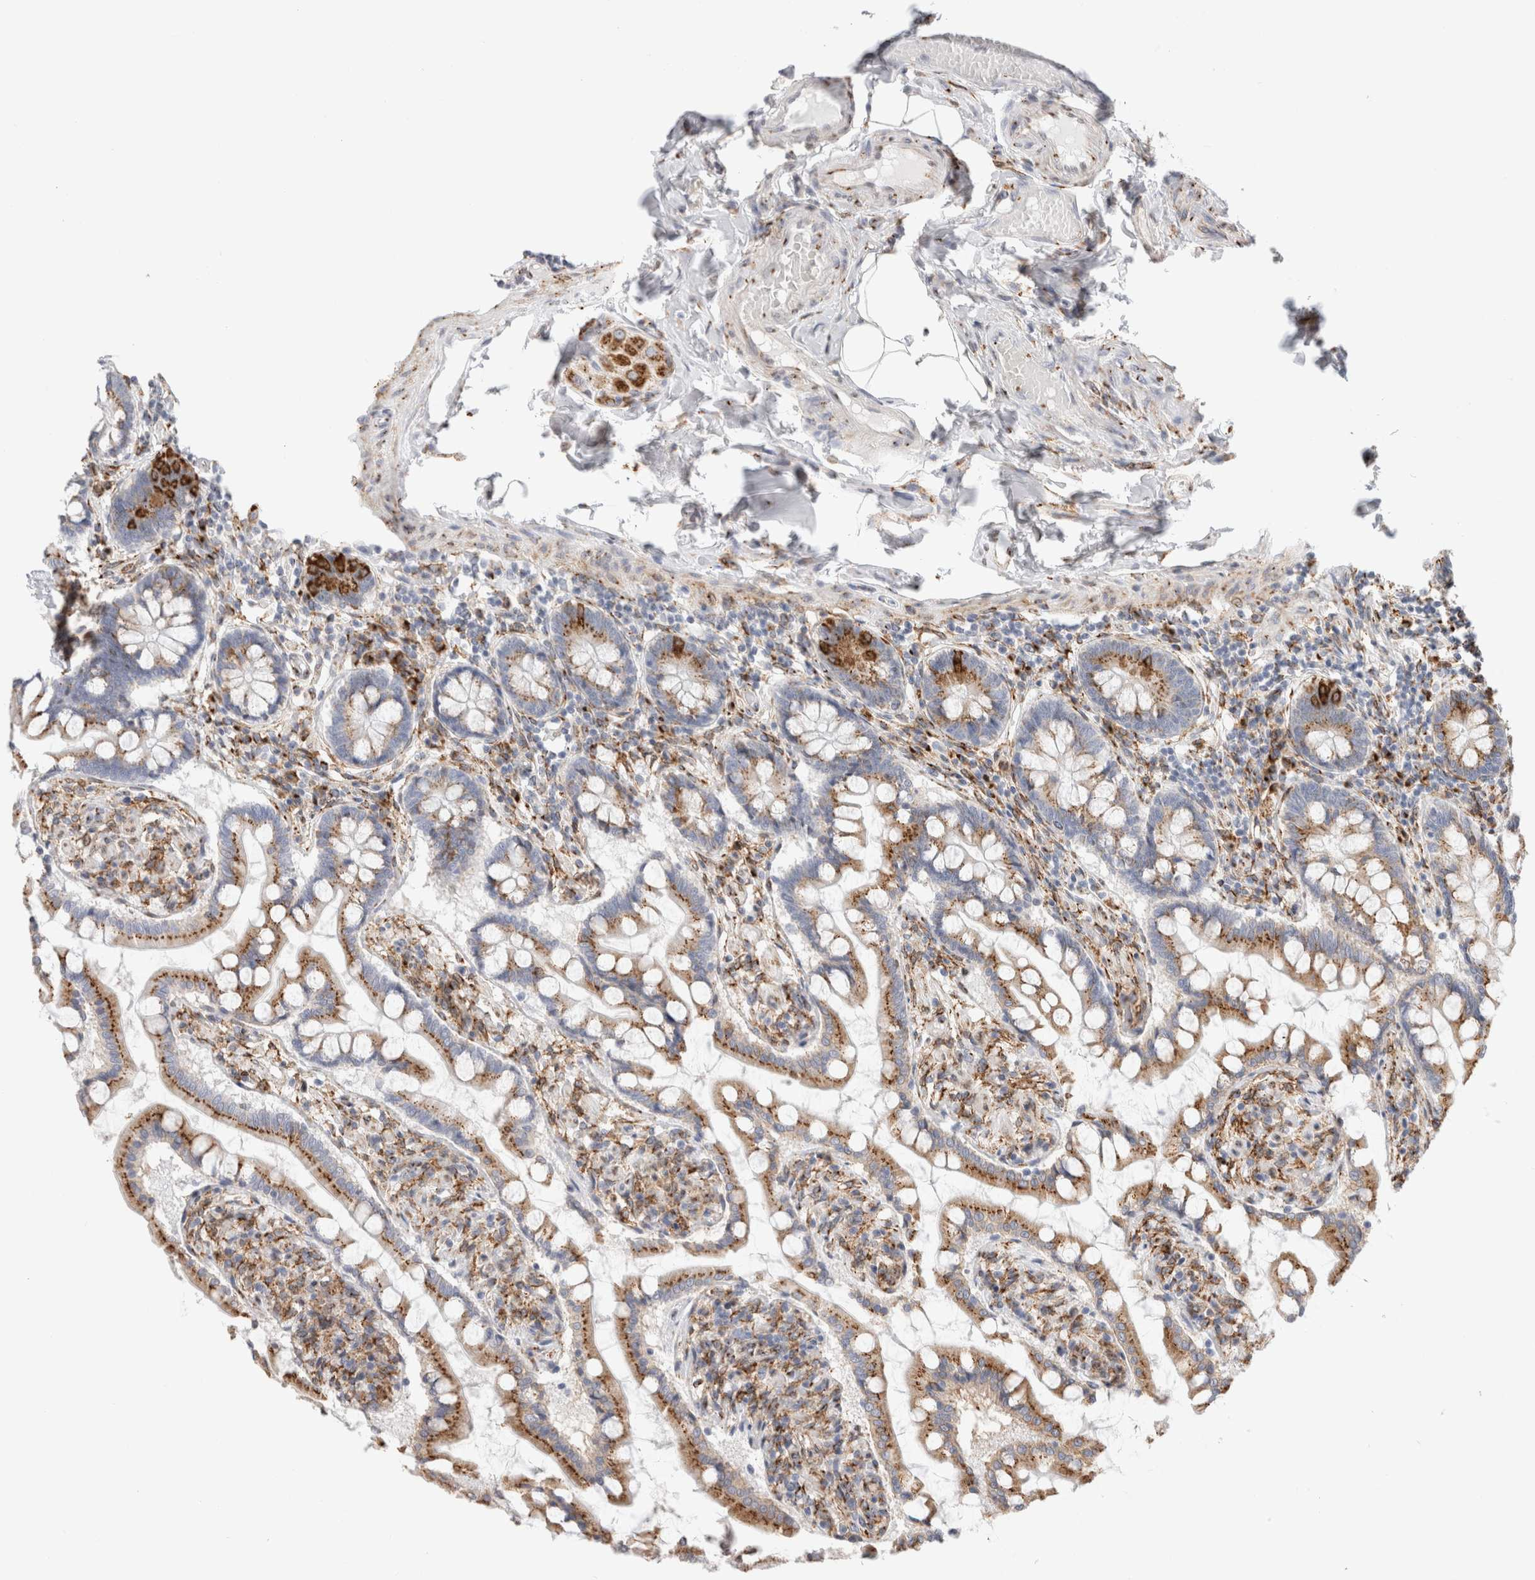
{"staining": {"intensity": "strong", "quantity": ">75%", "location": "cytoplasmic/membranous"}, "tissue": "small intestine", "cell_type": "Glandular cells", "image_type": "normal", "snomed": [{"axis": "morphology", "description": "Normal tissue, NOS"}, {"axis": "topography", "description": "Small intestine"}], "caption": "Small intestine stained with DAB (3,3'-diaminobenzidine) immunohistochemistry demonstrates high levels of strong cytoplasmic/membranous positivity in approximately >75% of glandular cells. (DAB = brown stain, brightfield microscopy at high magnification).", "gene": "MCFD2", "patient": {"sex": "male", "age": 41}}